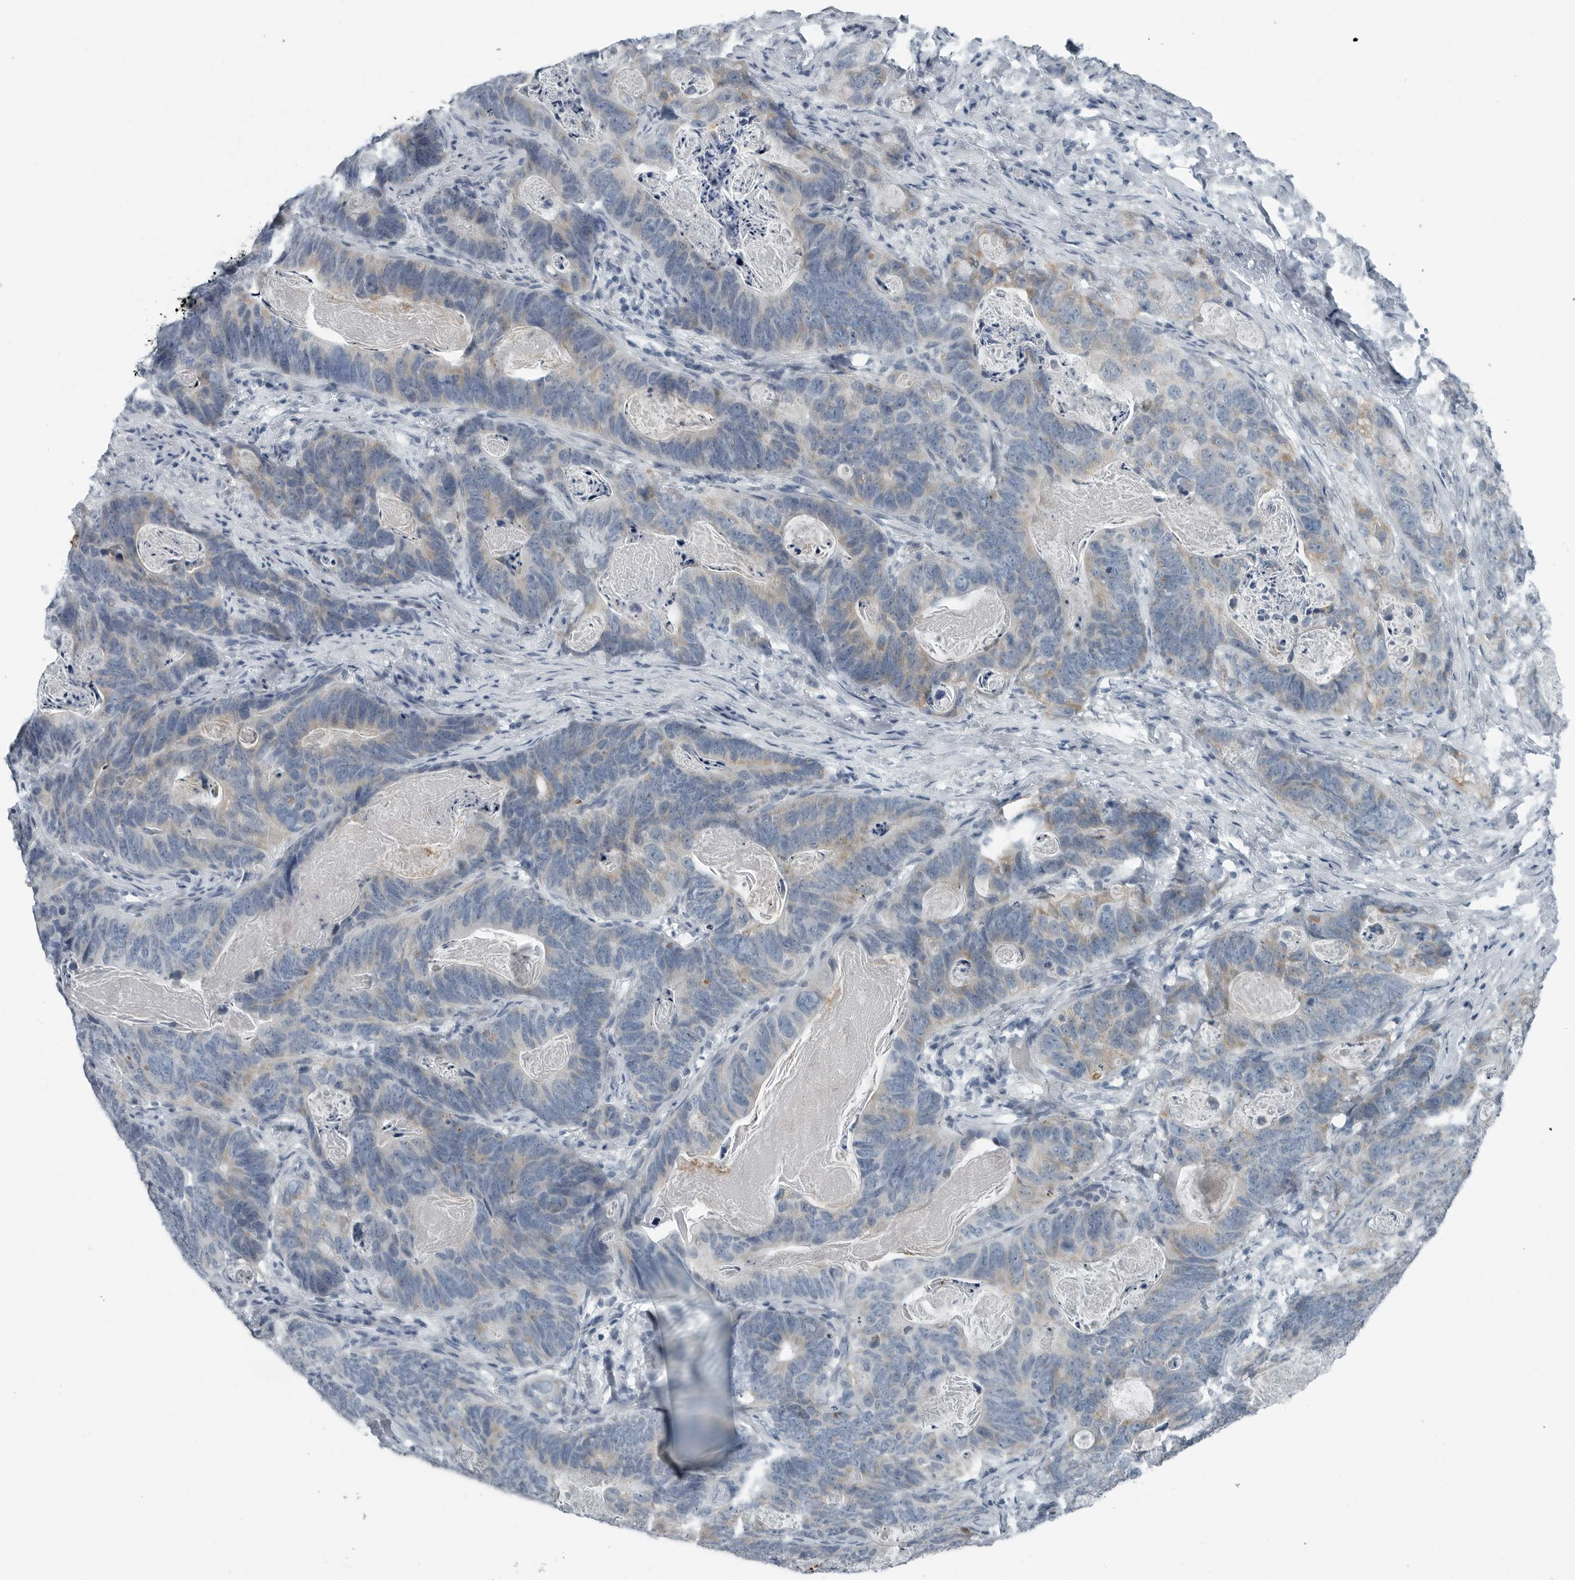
{"staining": {"intensity": "moderate", "quantity": "<25%", "location": "cytoplasmic/membranous"}, "tissue": "stomach cancer", "cell_type": "Tumor cells", "image_type": "cancer", "snomed": [{"axis": "morphology", "description": "Normal tissue, NOS"}, {"axis": "morphology", "description": "Adenocarcinoma, NOS"}, {"axis": "topography", "description": "Stomach"}], "caption": "The immunohistochemical stain labels moderate cytoplasmic/membranous staining in tumor cells of stomach cancer (adenocarcinoma) tissue.", "gene": "ZPBP2", "patient": {"sex": "female", "age": 89}}